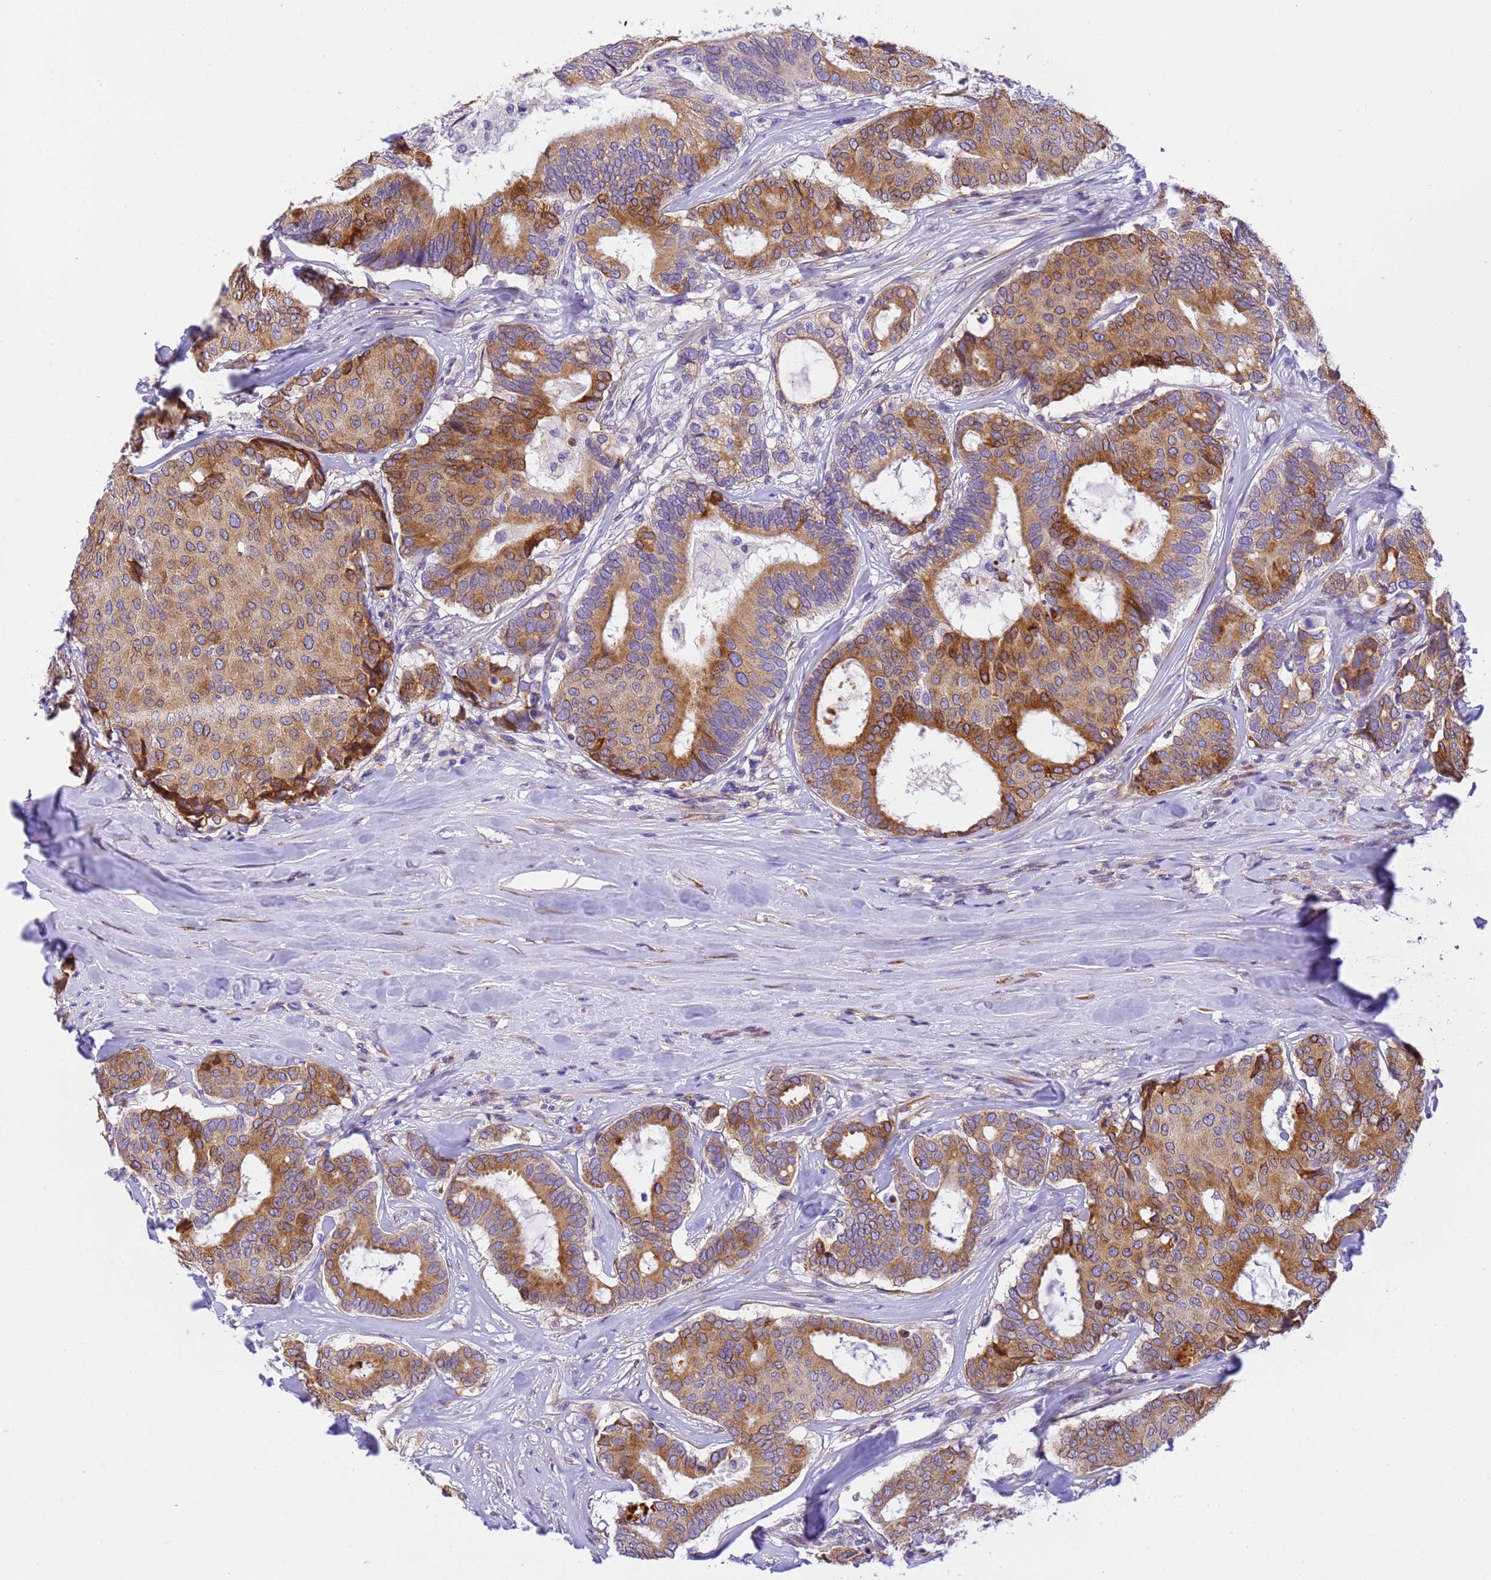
{"staining": {"intensity": "moderate", "quantity": ">75%", "location": "cytoplasmic/membranous"}, "tissue": "breast cancer", "cell_type": "Tumor cells", "image_type": "cancer", "snomed": [{"axis": "morphology", "description": "Duct carcinoma"}, {"axis": "topography", "description": "Breast"}], "caption": "Tumor cells reveal moderate cytoplasmic/membranous positivity in about >75% of cells in breast intraductal carcinoma.", "gene": "RHBDD3", "patient": {"sex": "female", "age": 75}}